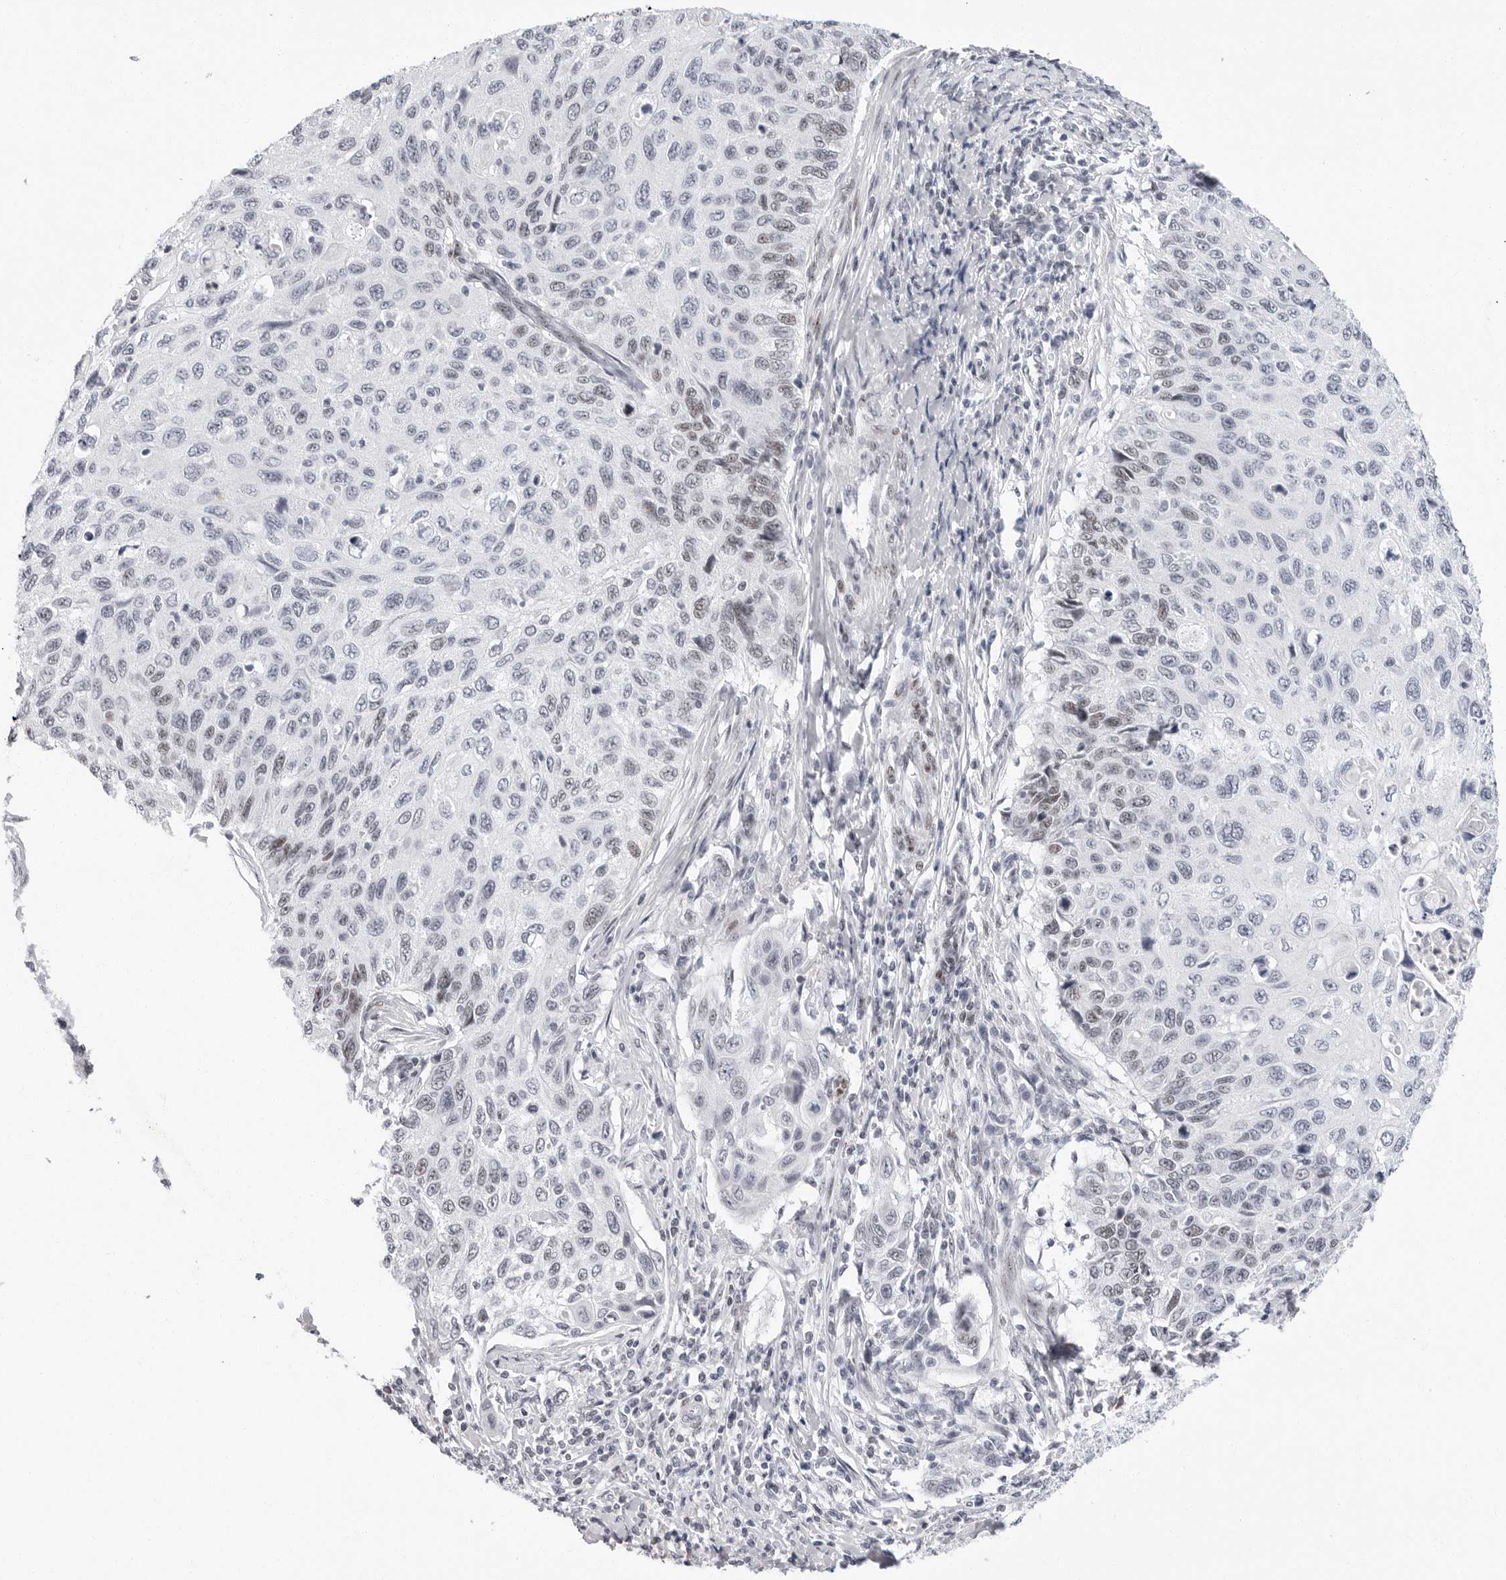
{"staining": {"intensity": "weak", "quantity": "<25%", "location": "nuclear"}, "tissue": "cervical cancer", "cell_type": "Tumor cells", "image_type": "cancer", "snomed": [{"axis": "morphology", "description": "Squamous cell carcinoma, NOS"}, {"axis": "topography", "description": "Cervix"}], "caption": "A high-resolution micrograph shows immunohistochemistry staining of cervical cancer (squamous cell carcinoma), which exhibits no significant staining in tumor cells.", "gene": "VEZF1", "patient": {"sex": "female", "age": 70}}